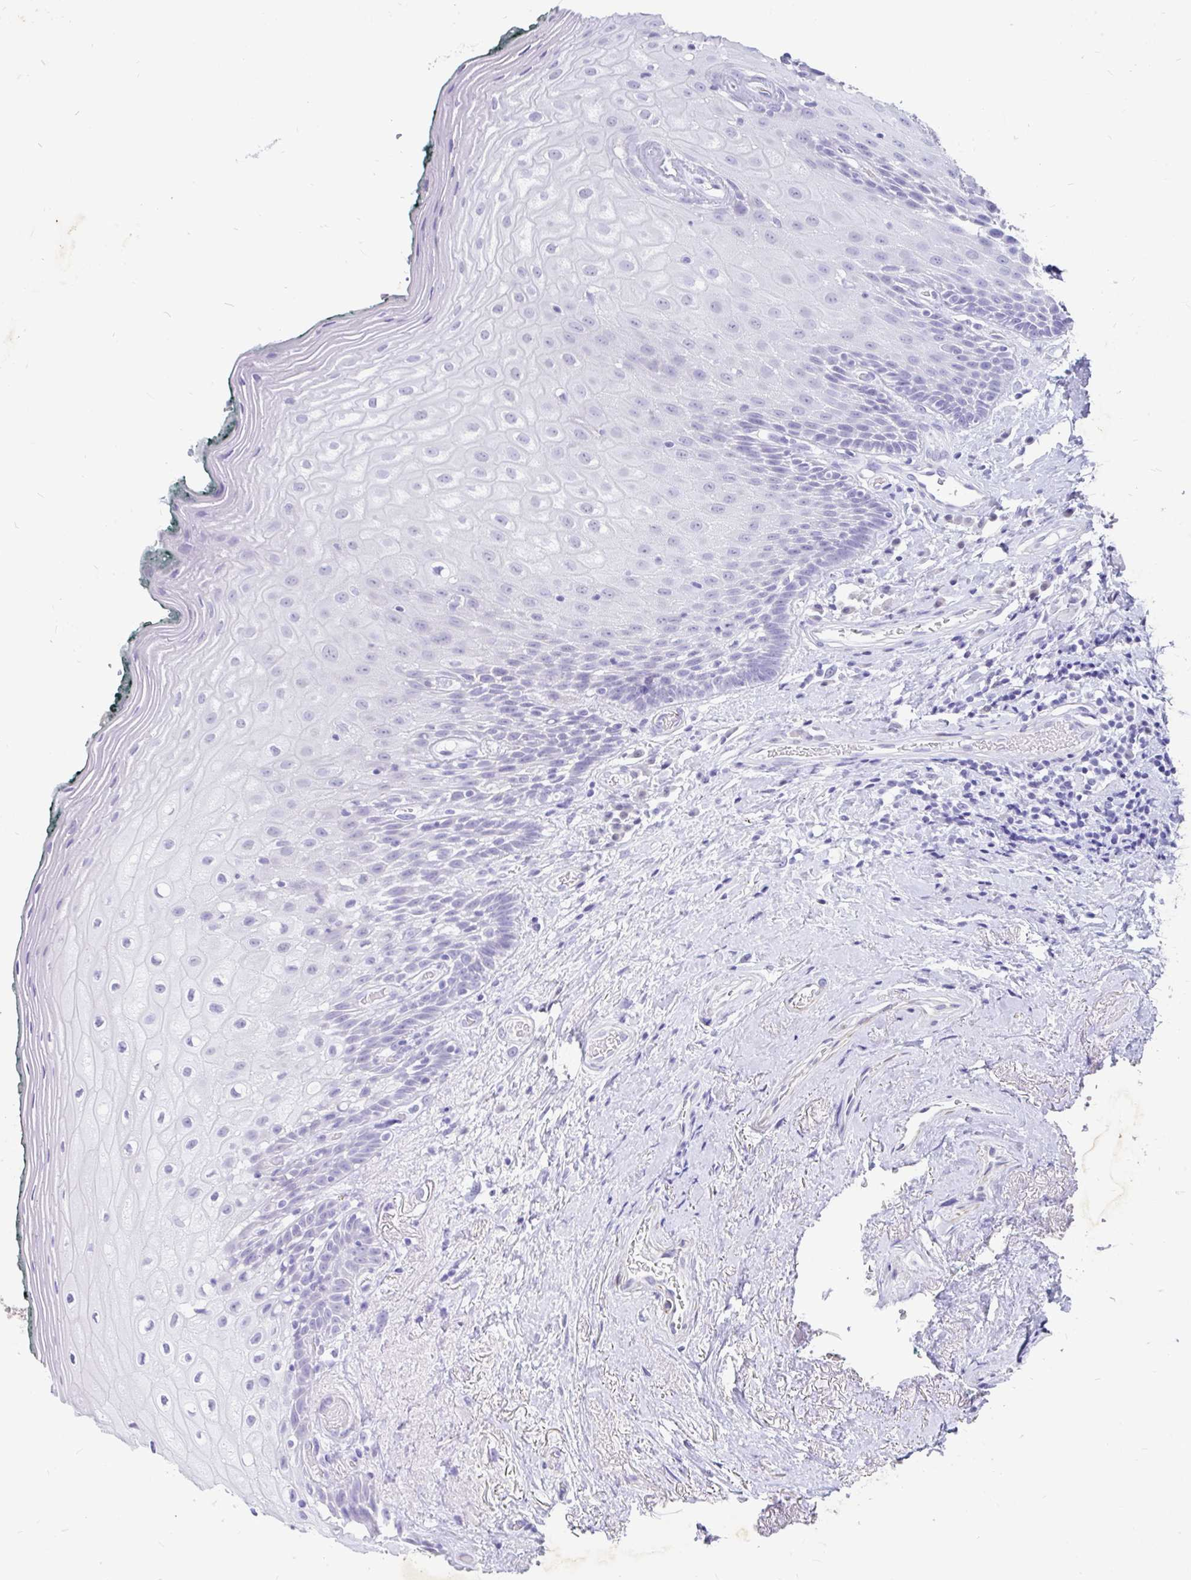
{"staining": {"intensity": "negative", "quantity": "none", "location": "none"}, "tissue": "oral mucosa", "cell_type": "Squamous epithelial cells", "image_type": "normal", "snomed": [{"axis": "morphology", "description": "Normal tissue, NOS"}, {"axis": "morphology", "description": "Squamous cell carcinoma, NOS"}, {"axis": "topography", "description": "Oral tissue"}, {"axis": "topography", "description": "Head-Neck"}], "caption": "Immunohistochemistry (IHC) of benign human oral mucosa displays no expression in squamous epithelial cells.", "gene": "EML5", "patient": {"sex": "male", "age": 64}}